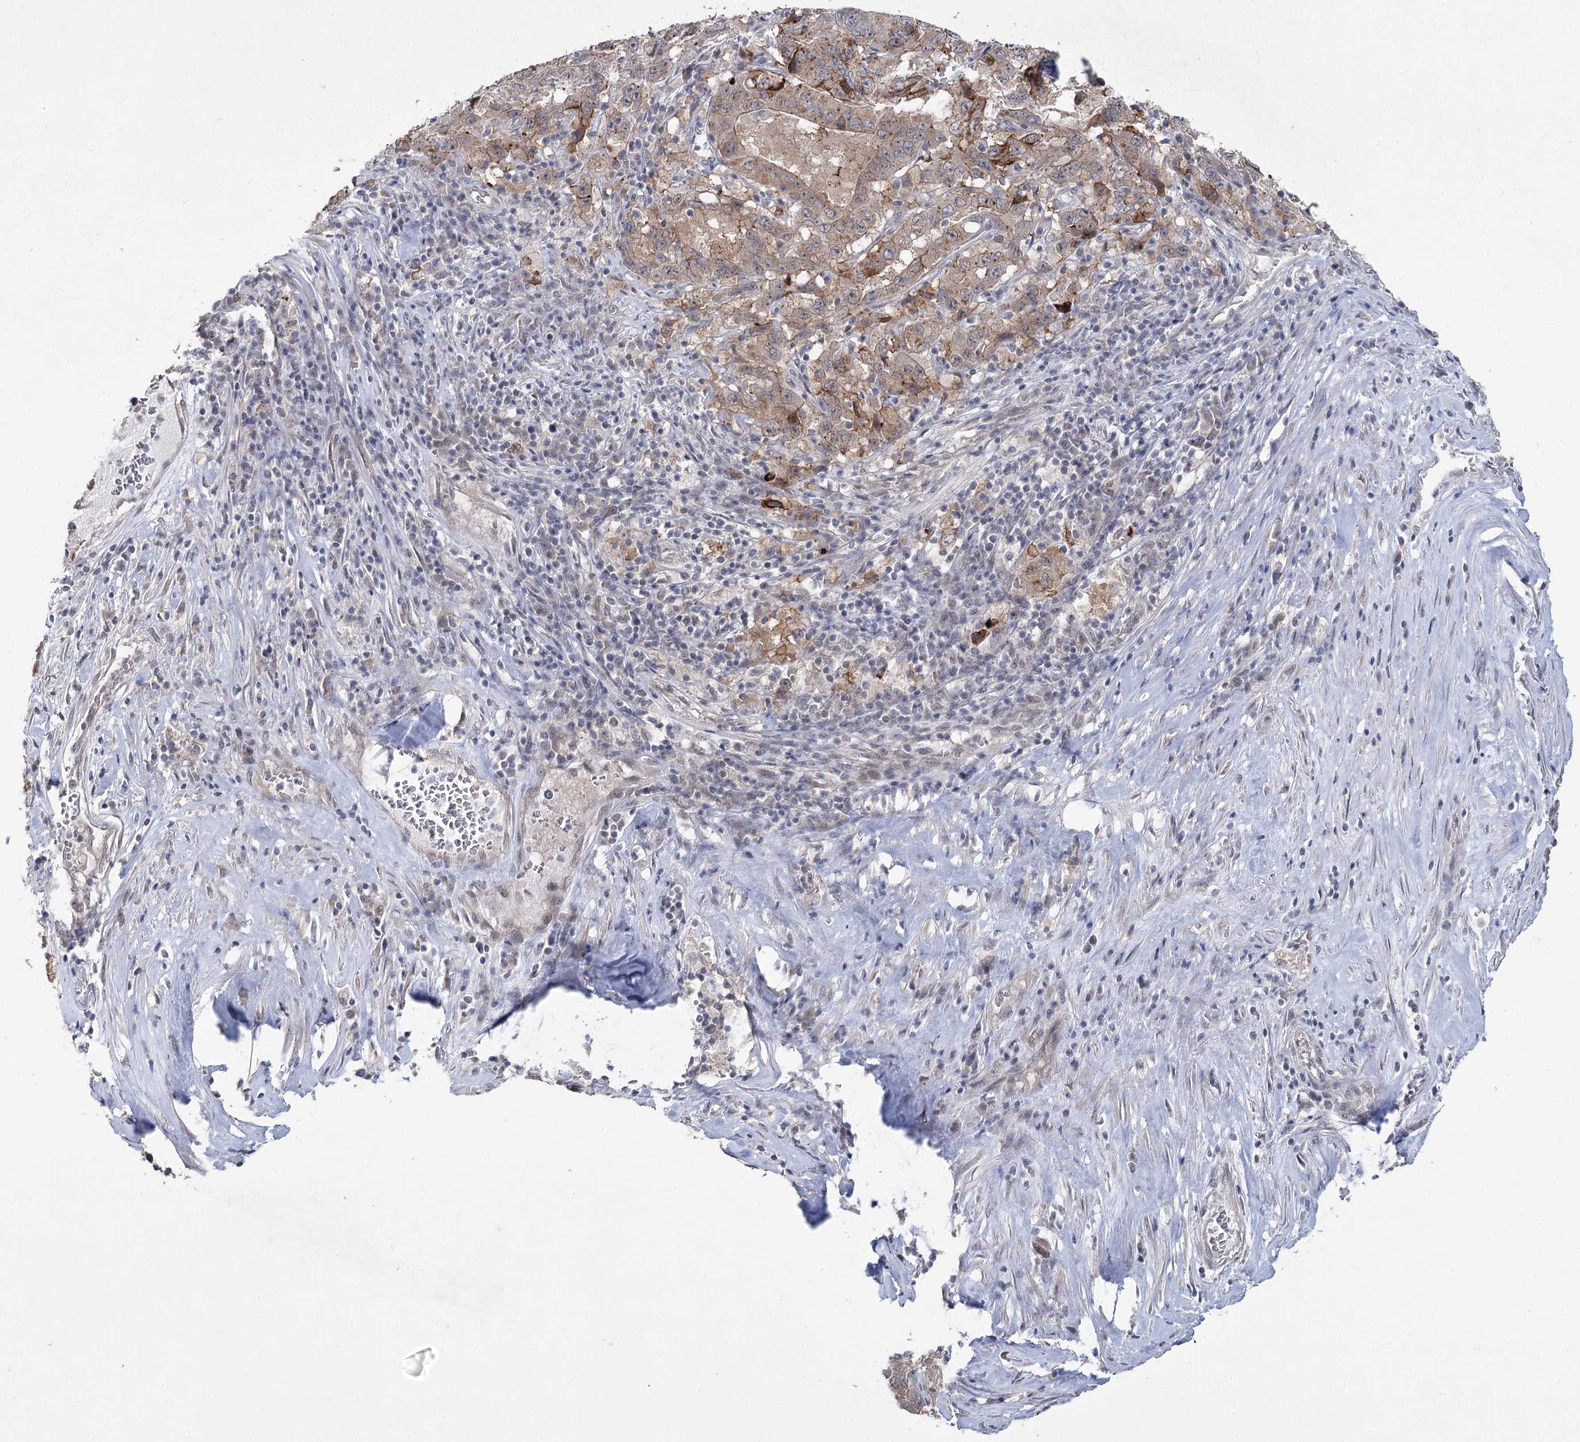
{"staining": {"intensity": "moderate", "quantity": ">75%", "location": "cytoplasmic/membranous"}, "tissue": "pancreatic cancer", "cell_type": "Tumor cells", "image_type": "cancer", "snomed": [{"axis": "morphology", "description": "Adenocarcinoma, NOS"}, {"axis": "topography", "description": "Pancreas"}], "caption": "Protein expression analysis of human pancreatic adenocarcinoma reveals moderate cytoplasmic/membranous expression in approximately >75% of tumor cells.", "gene": "PHYHIPL", "patient": {"sex": "male", "age": 63}}